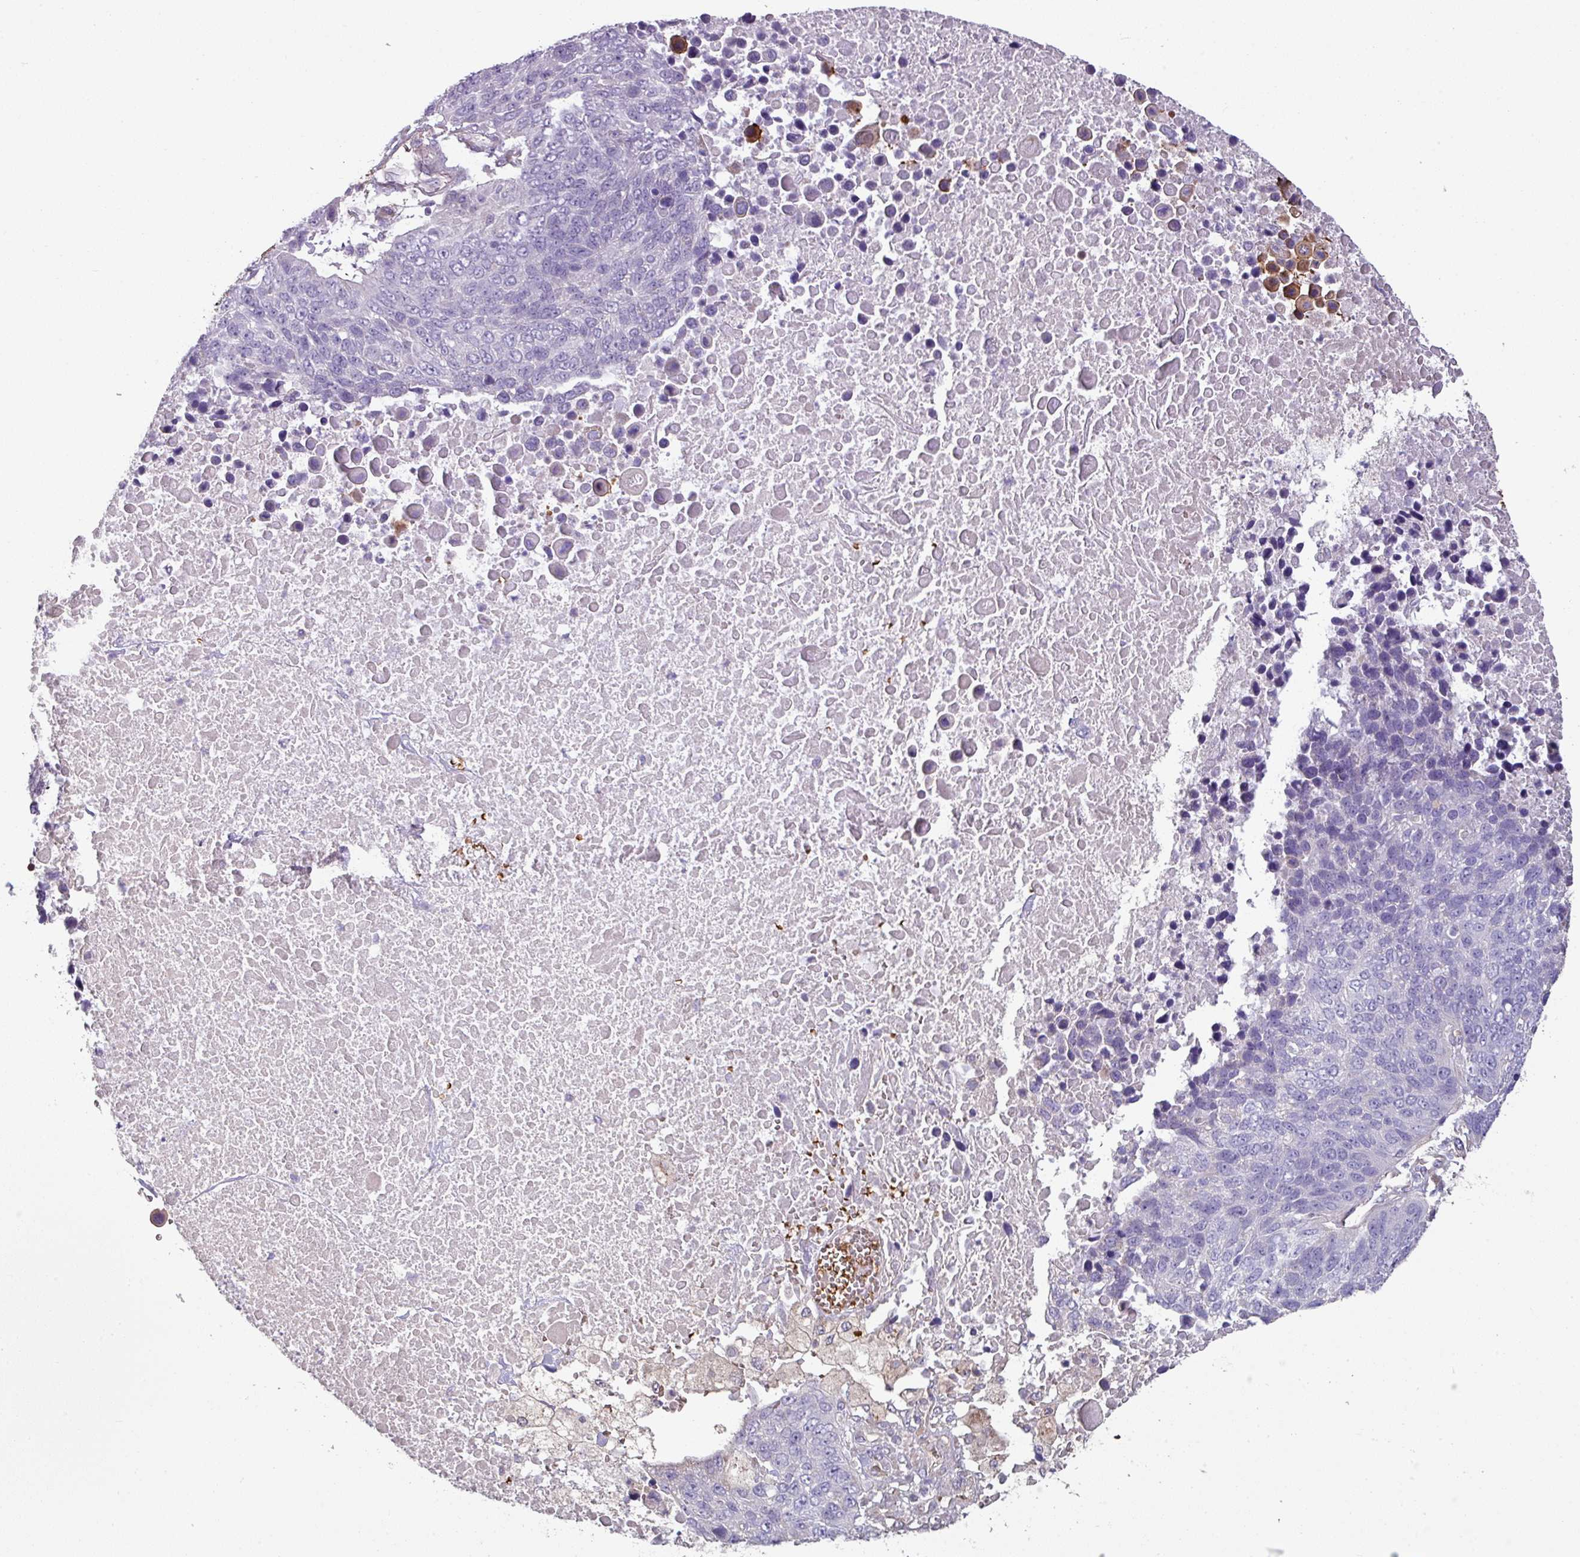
{"staining": {"intensity": "negative", "quantity": "none", "location": "none"}, "tissue": "lung cancer", "cell_type": "Tumor cells", "image_type": "cancer", "snomed": [{"axis": "morphology", "description": "Normal tissue, NOS"}, {"axis": "morphology", "description": "Squamous cell carcinoma, NOS"}, {"axis": "topography", "description": "Lymph node"}, {"axis": "topography", "description": "Lung"}], "caption": "Immunohistochemical staining of human squamous cell carcinoma (lung) demonstrates no significant positivity in tumor cells. (Immunohistochemistry (ihc), brightfield microscopy, high magnification).", "gene": "NHSL2", "patient": {"sex": "male", "age": 66}}